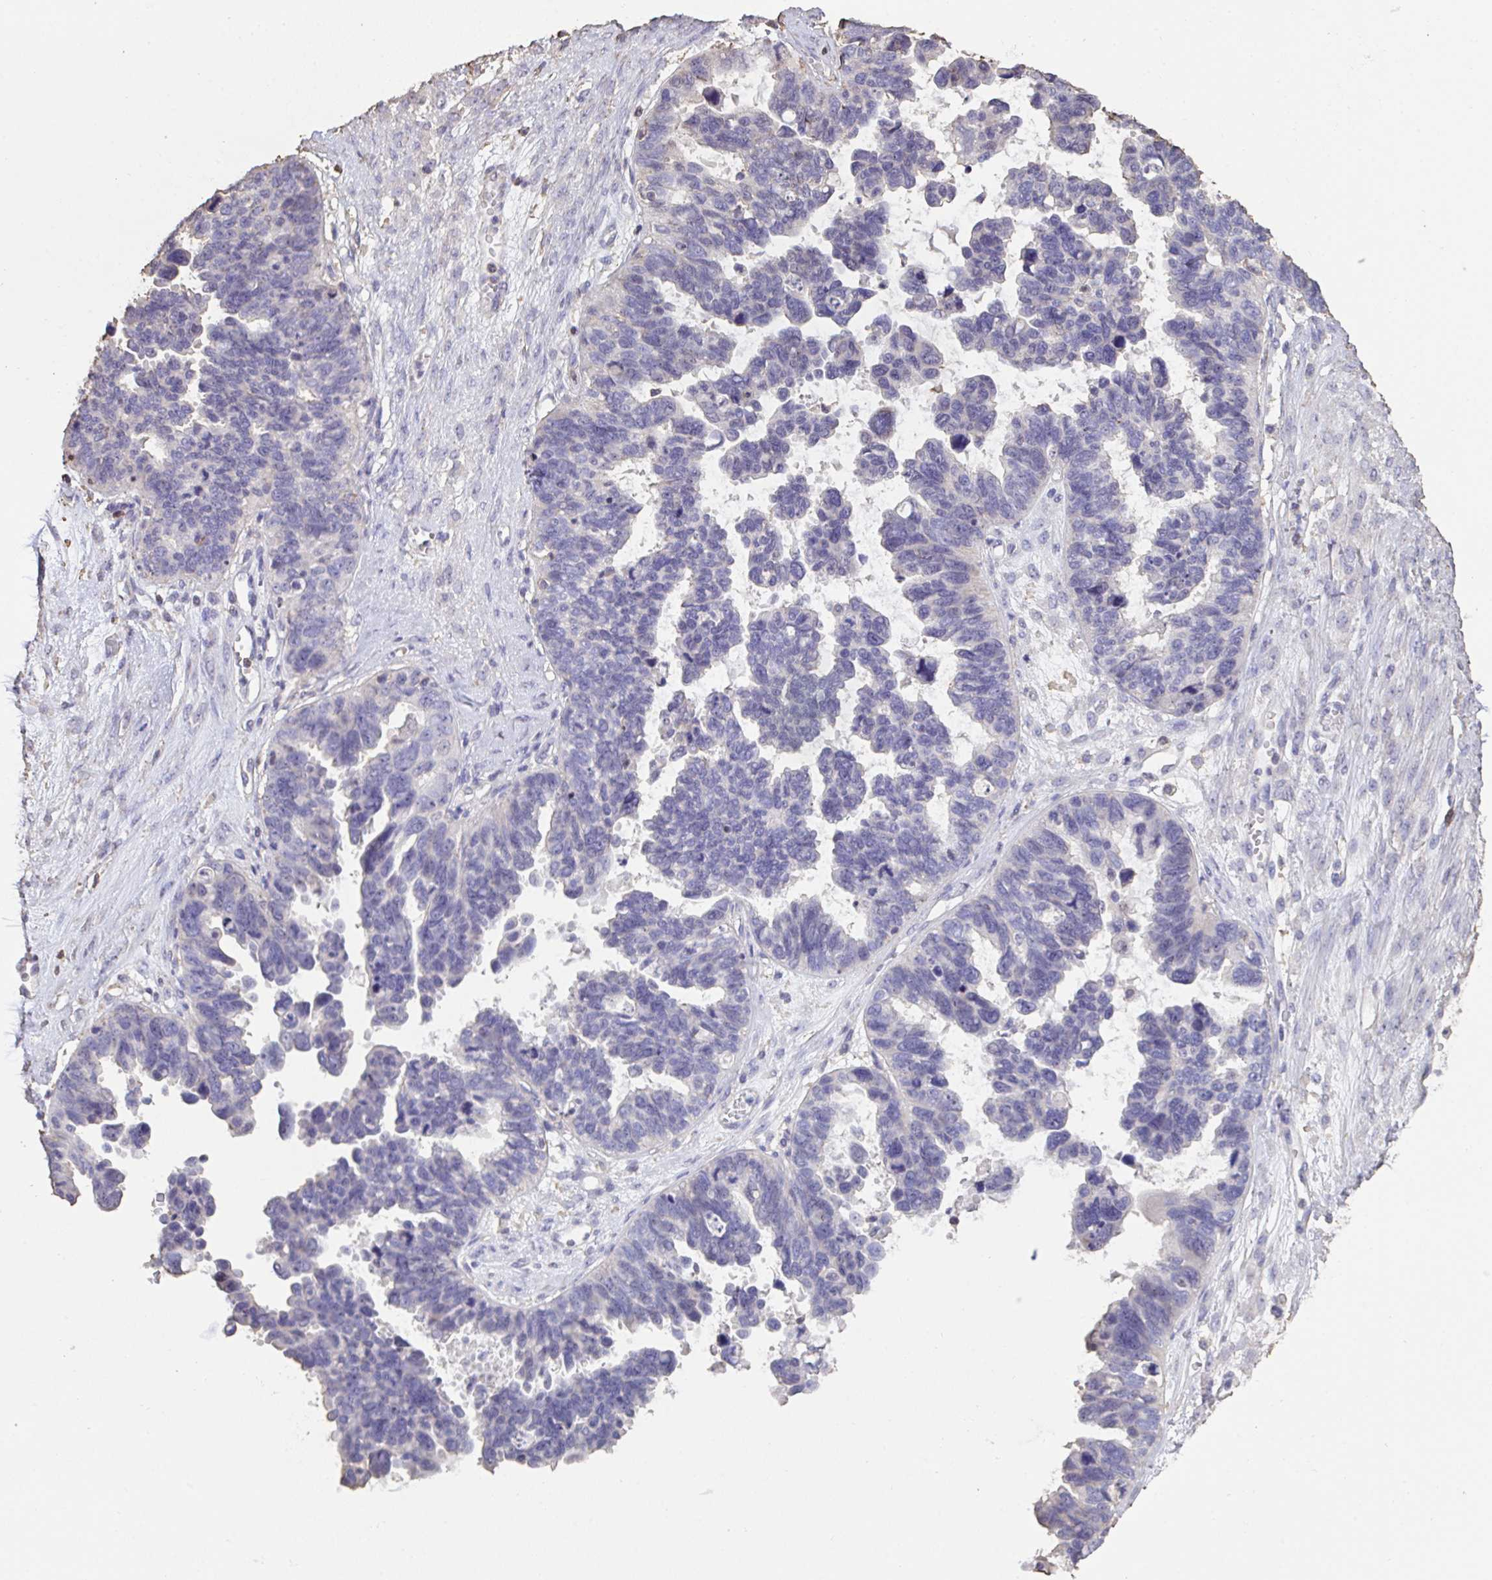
{"staining": {"intensity": "negative", "quantity": "none", "location": "none"}, "tissue": "ovarian cancer", "cell_type": "Tumor cells", "image_type": "cancer", "snomed": [{"axis": "morphology", "description": "Cystadenocarcinoma, serous, NOS"}, {"axis": "topography", "description": "Ovary"}], "caption": "Micrograph shows no significant protein expression in tumor cells of ovarian cancer. Brightfield microscopy of IHC stained with DAB (brown) and hematoxylin (blue), captured at high magnification.", "gene": "IL23R", "patient": {"sex": "female", "age": 60}}